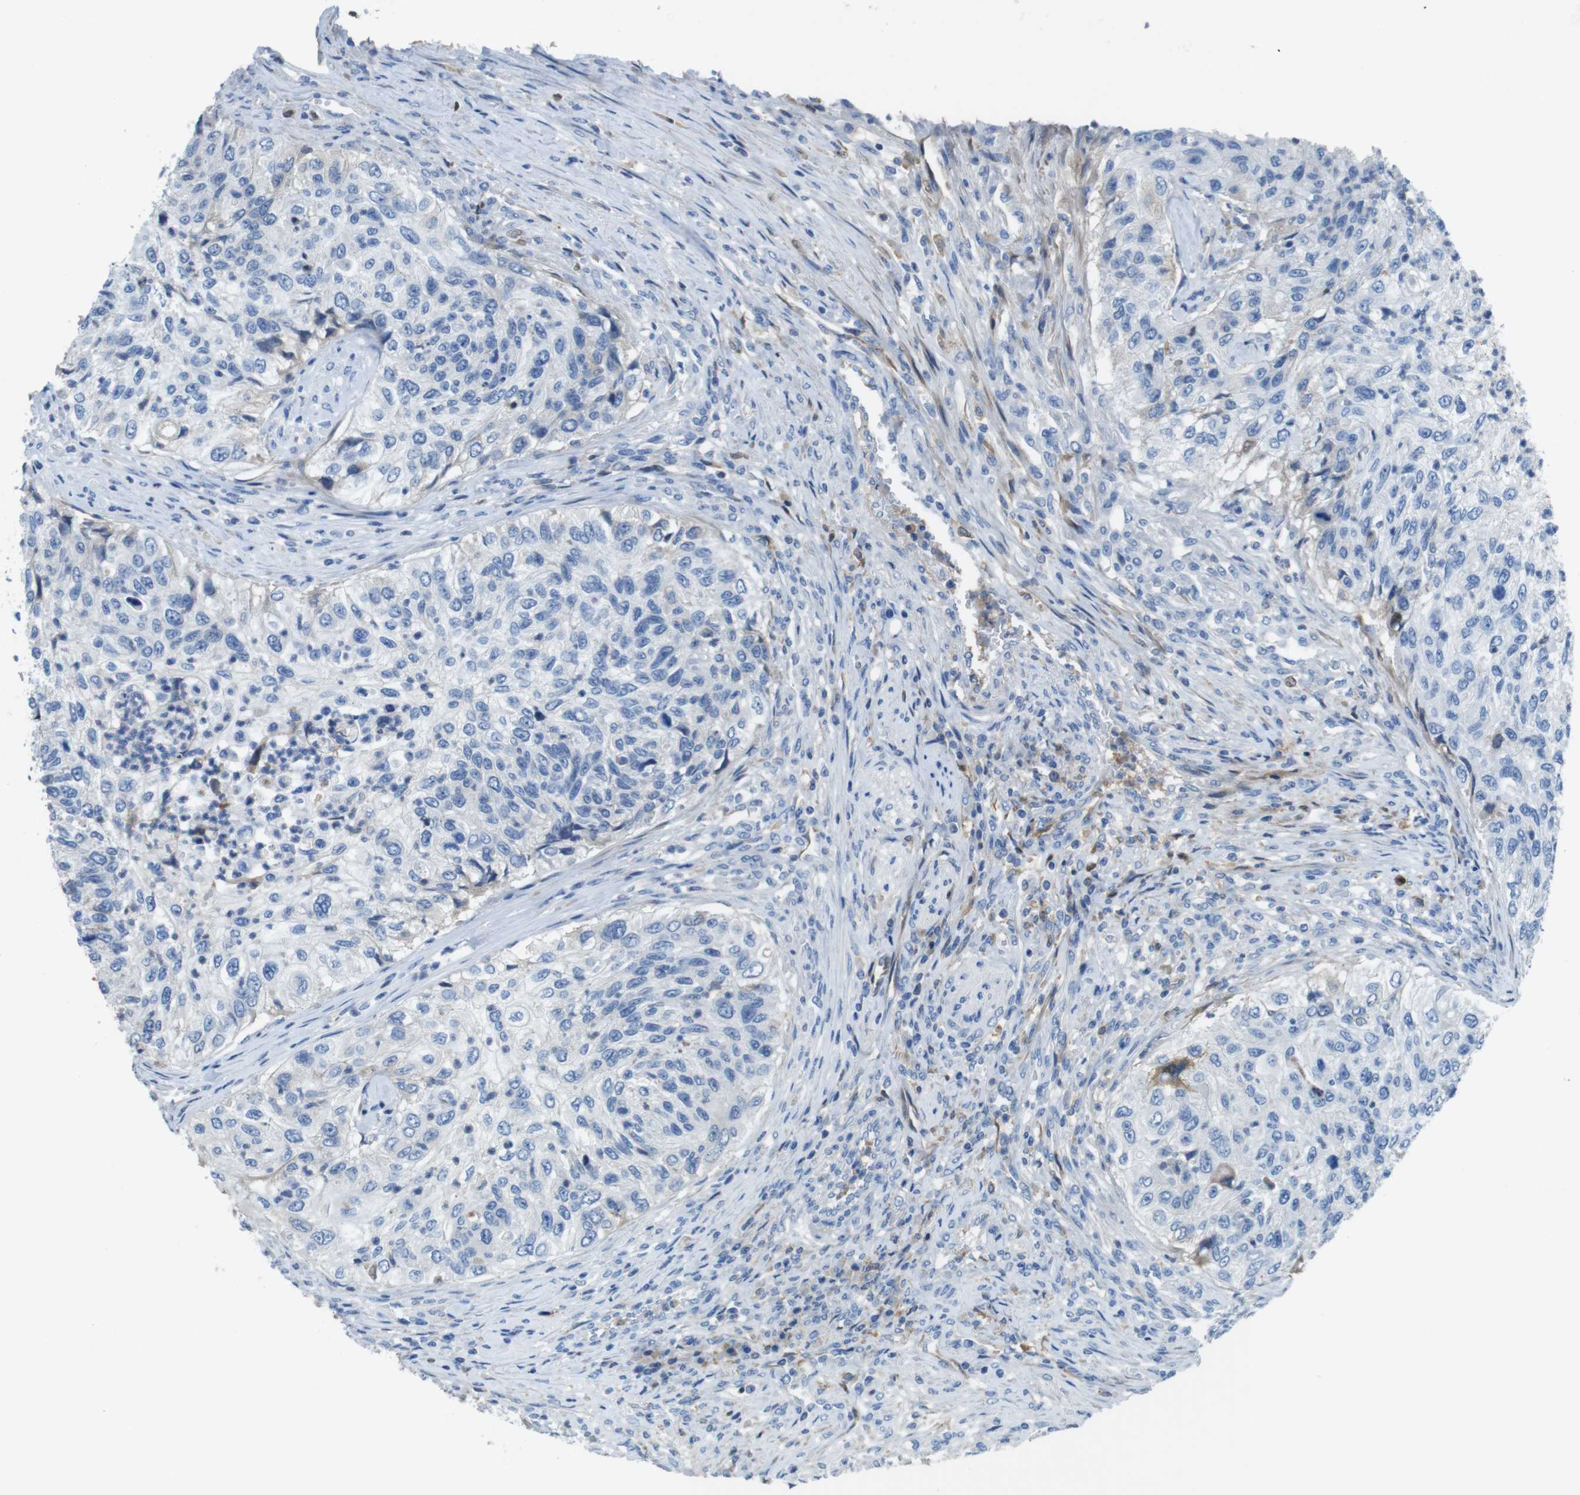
{"staining": {"intensity": "negative", "quantity": "none", "location": "none"}, "tissue": "urothelial cancer", "cell_type": "Tumor cells", "image_type": "cancer", "snomed": [{"axis": "morphology", "description": "Urothelial carcinoma, High grade"}, {"axis": "topography", "description": "Urinary bladder"}], "caption": "Tumor cells are negative for brown protein staining in high-grade urothelial carcinoma. (Immunohistochemistry (ihc), brightfield microscopy, high magnification).", "gene": "TMPRSS15", "patient": {"sex": "female", "age": 60}}